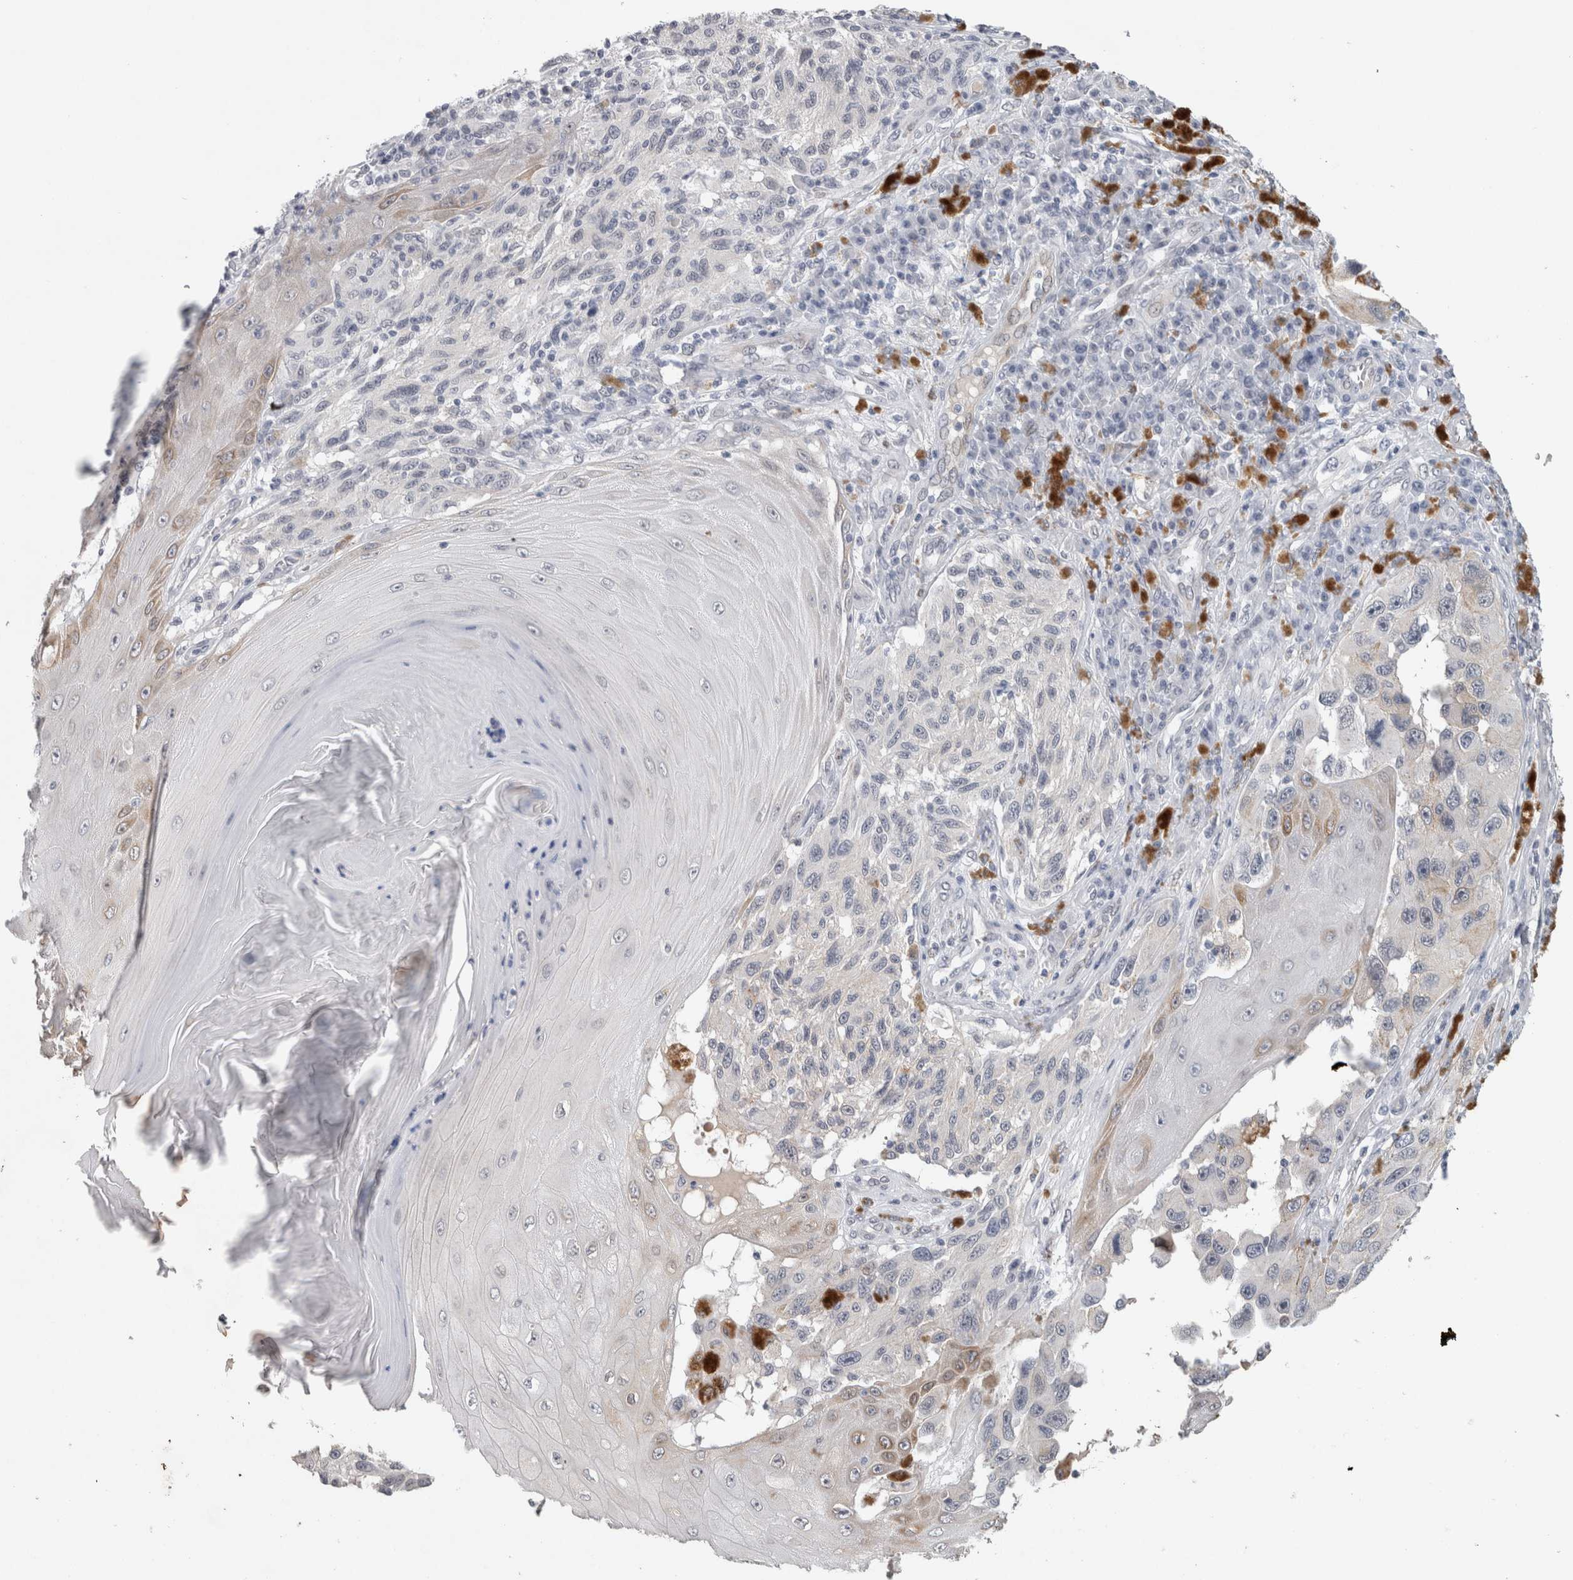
{"staining": {"intensity": "negative", "quantity": "none", "location": "none"}, "tissue": "melanoma", "cell_type": "Tumor cells", "image_type": "cancer", "snomed": [{"axis": "morphology", "description": "Malignant melanoma, NOS"}, {"axis": "topography", "description": "Skin"}], "caption": "Immunohistochemical staining of melanoma demonstrates no significant staining in tumor cells.", "gene": "PRXL2A", "patient": {"sex": "female", "age": 73}}